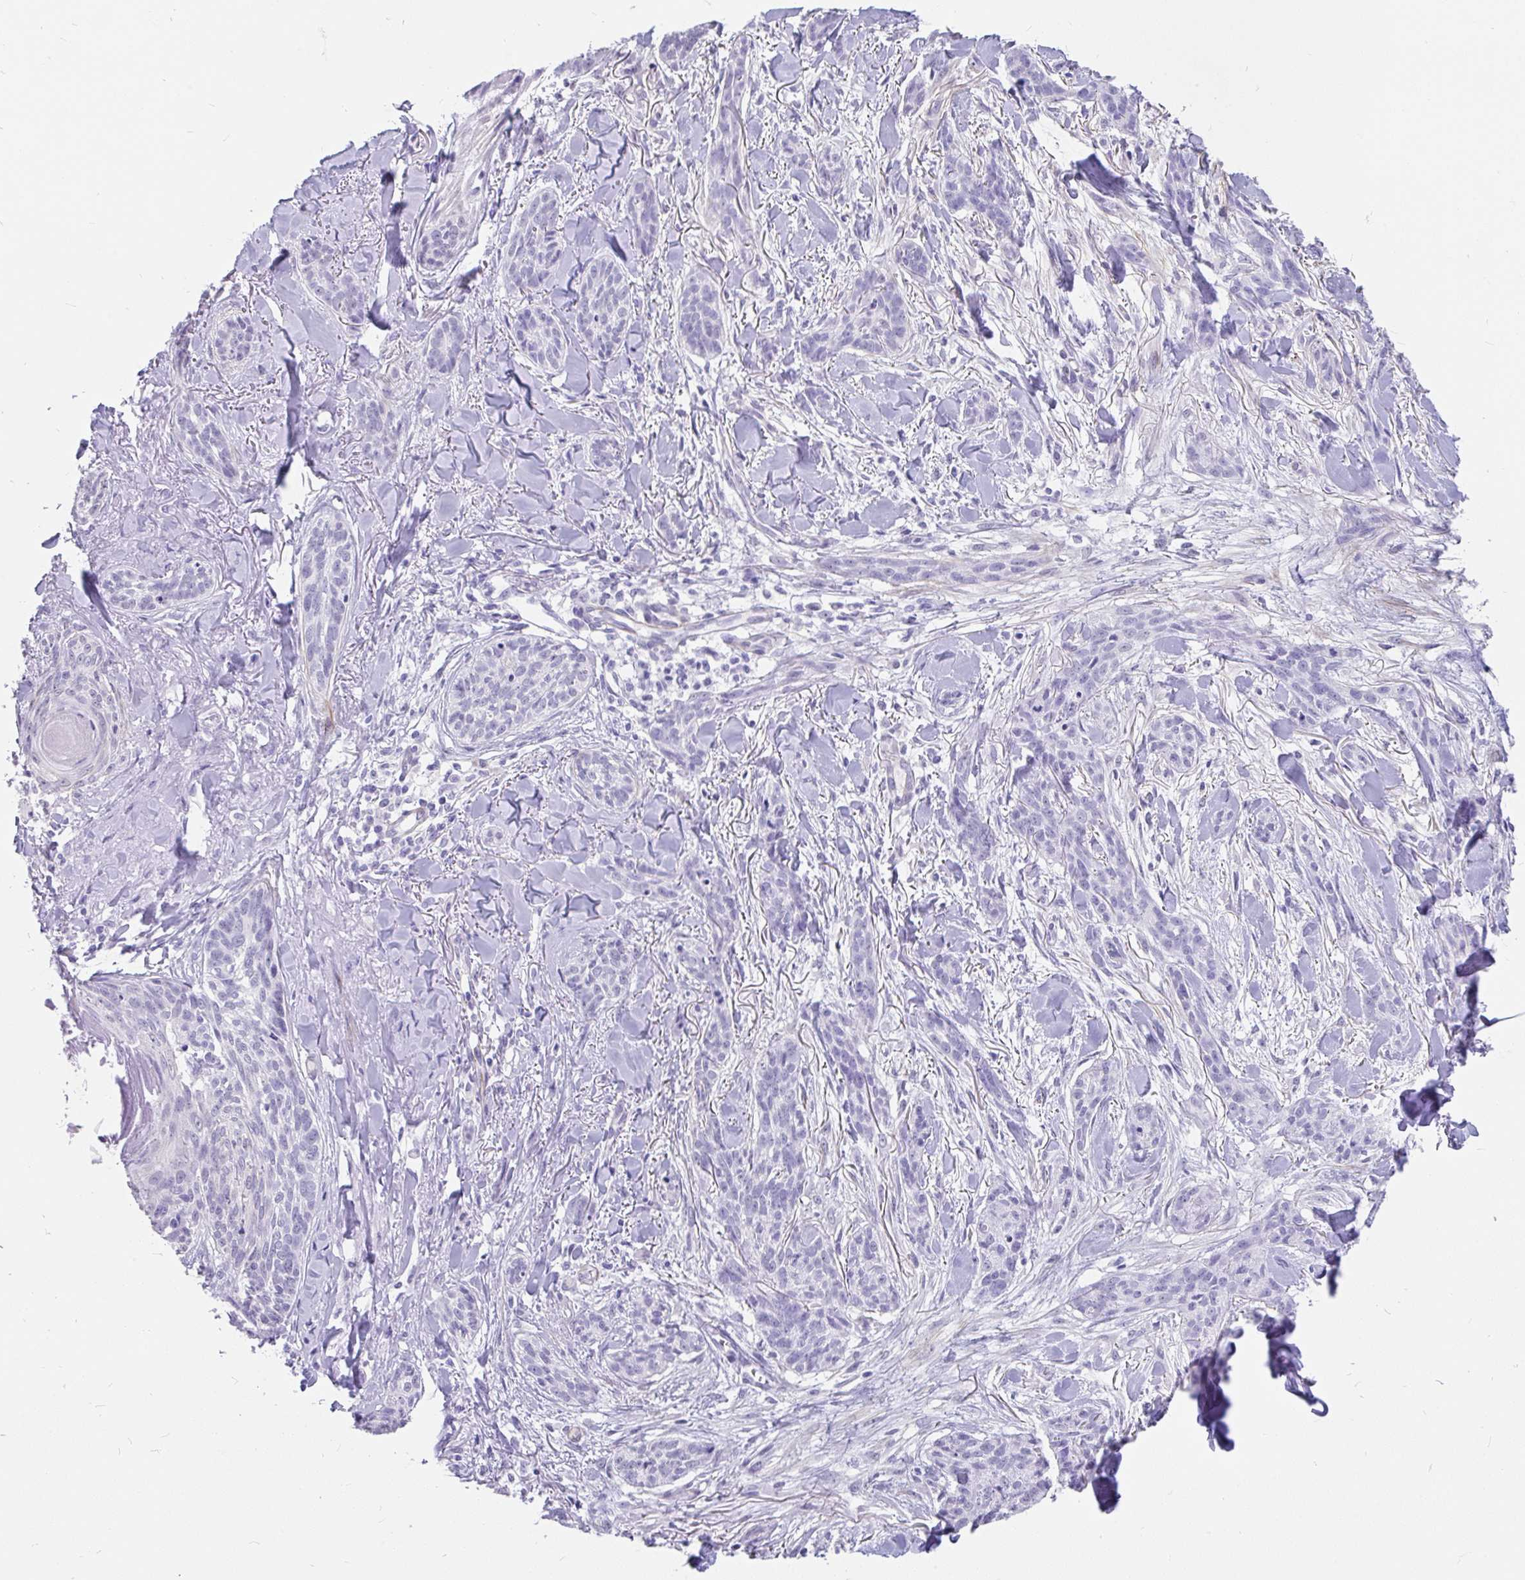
{"staining": {"intensity": "negative", "quantity": "none", "location": "none"}, "tissue": "skin cancer", "cell_type": "Tumor cells", "image_type": "cancer", "snomed": [{"axis": "morphology", "description": "Basal cell carcinoma"}, {"axis": "topography", "description": "Skin"}], "caption": "A high-resolution image shows immunohistochemistry staining of basal cell carcinoma (skin), which reveals no significant staining in tumor cells.", "gene": "EML5", "patient": {"sex": "male", "age": 52}}